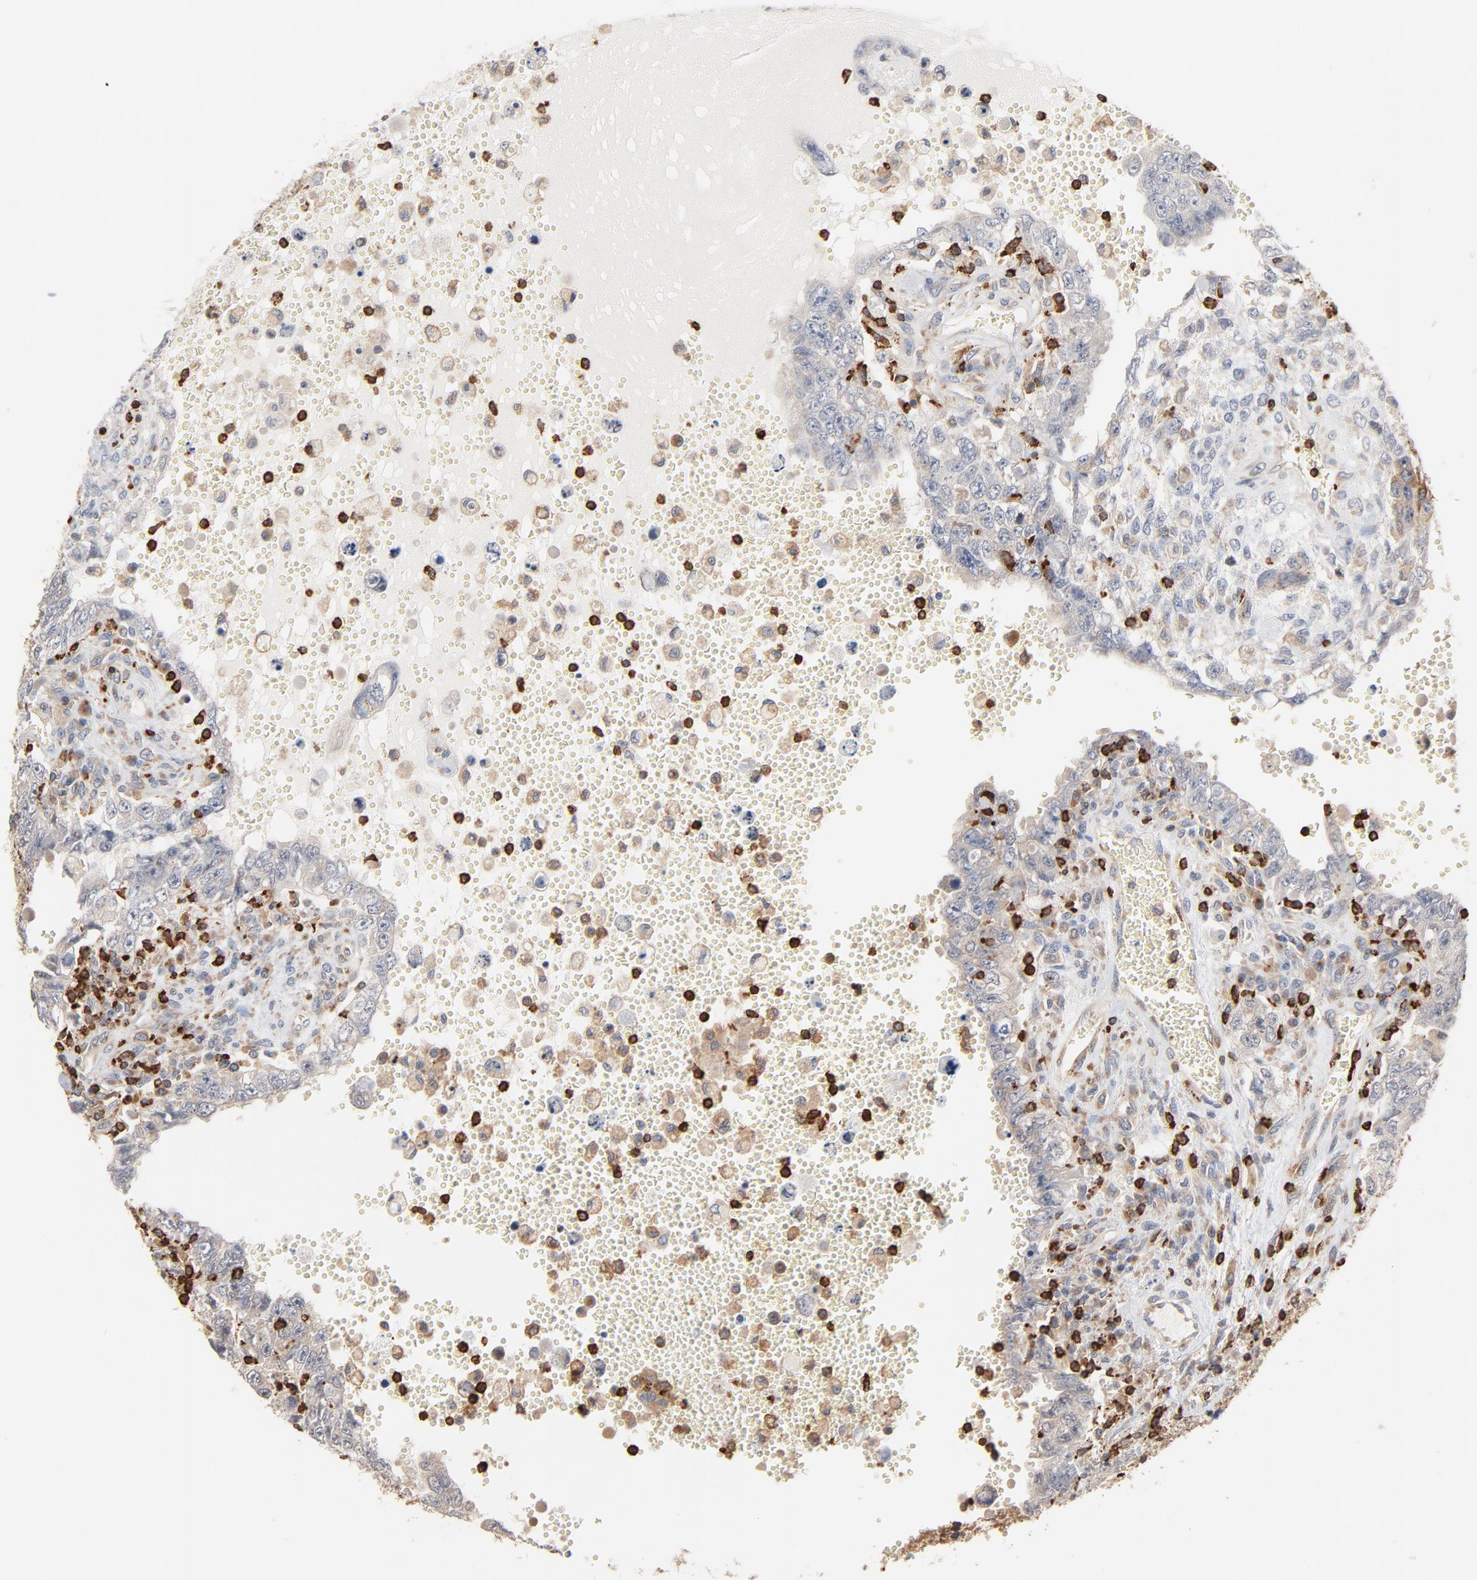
{"staining": {"intensity": "negative", "quantity": "none", "location": "none"}, "tissue": "testis cancer", "cell_type": "Tumor cells", "image_type": "cancer", "snomed": [{"axis": "morphology", "description": "Carcinoma, Embryonal, NOS"}, {"axis": "topography", "description": "Testis"}], "caption": "An immunohistochemistry image of testis embryonal carcinoma is shown. There is no staining in tumor cells of testis embryonal carcinoma.", "gene": "SH3KBP1", "patient": {"sex": "male", "age": 26}}